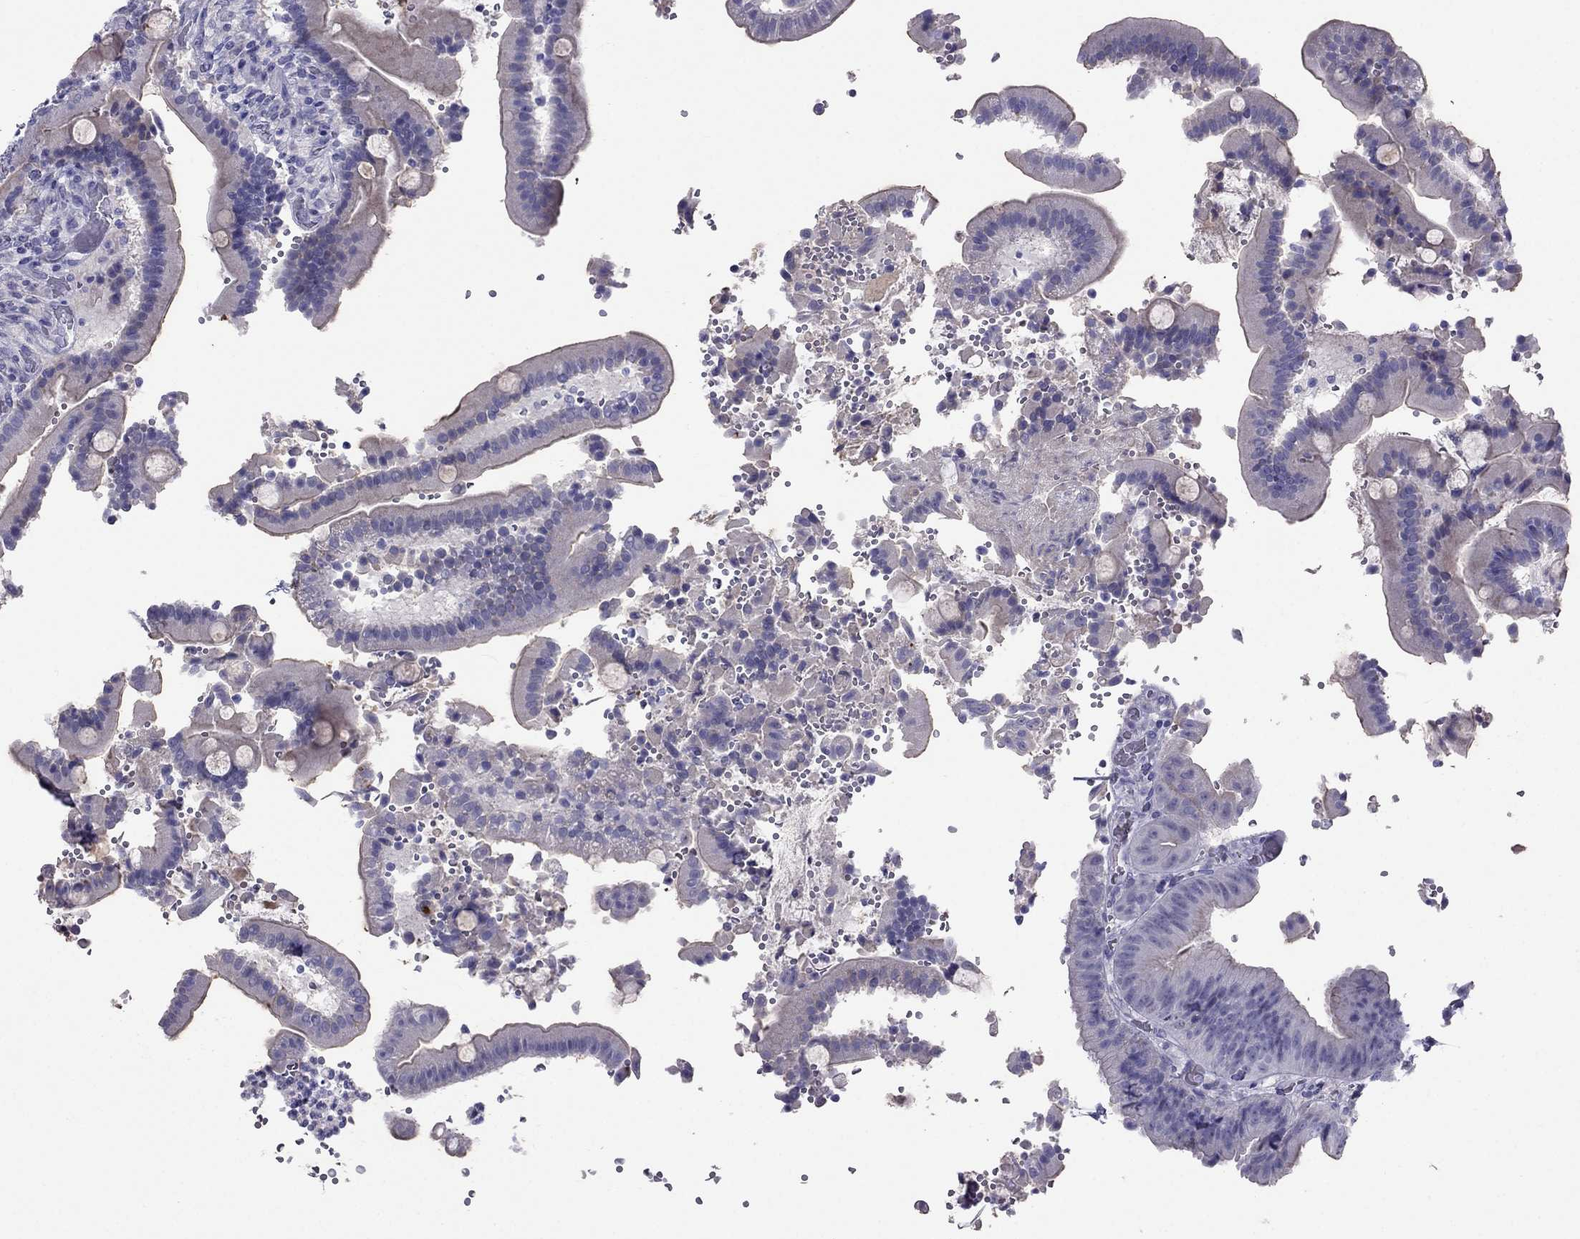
{"staining": {"intensity": "negative", "quantity": "none", "location": "none"}, "tissue": "duodenum", "cell_type": "Glandular cells", "image_type": "normal", "snomed": [{"axis": "morphology", "description": "Normal tissue, NOS"}, {"axis": "topography", "description": "Duodenum"}], "caption": "An image of duodenum stained for a protein reveals no brown staining in glandular cells.", "gene": "TBC1D21", "patient": {"sex": "female", "age": 62}}